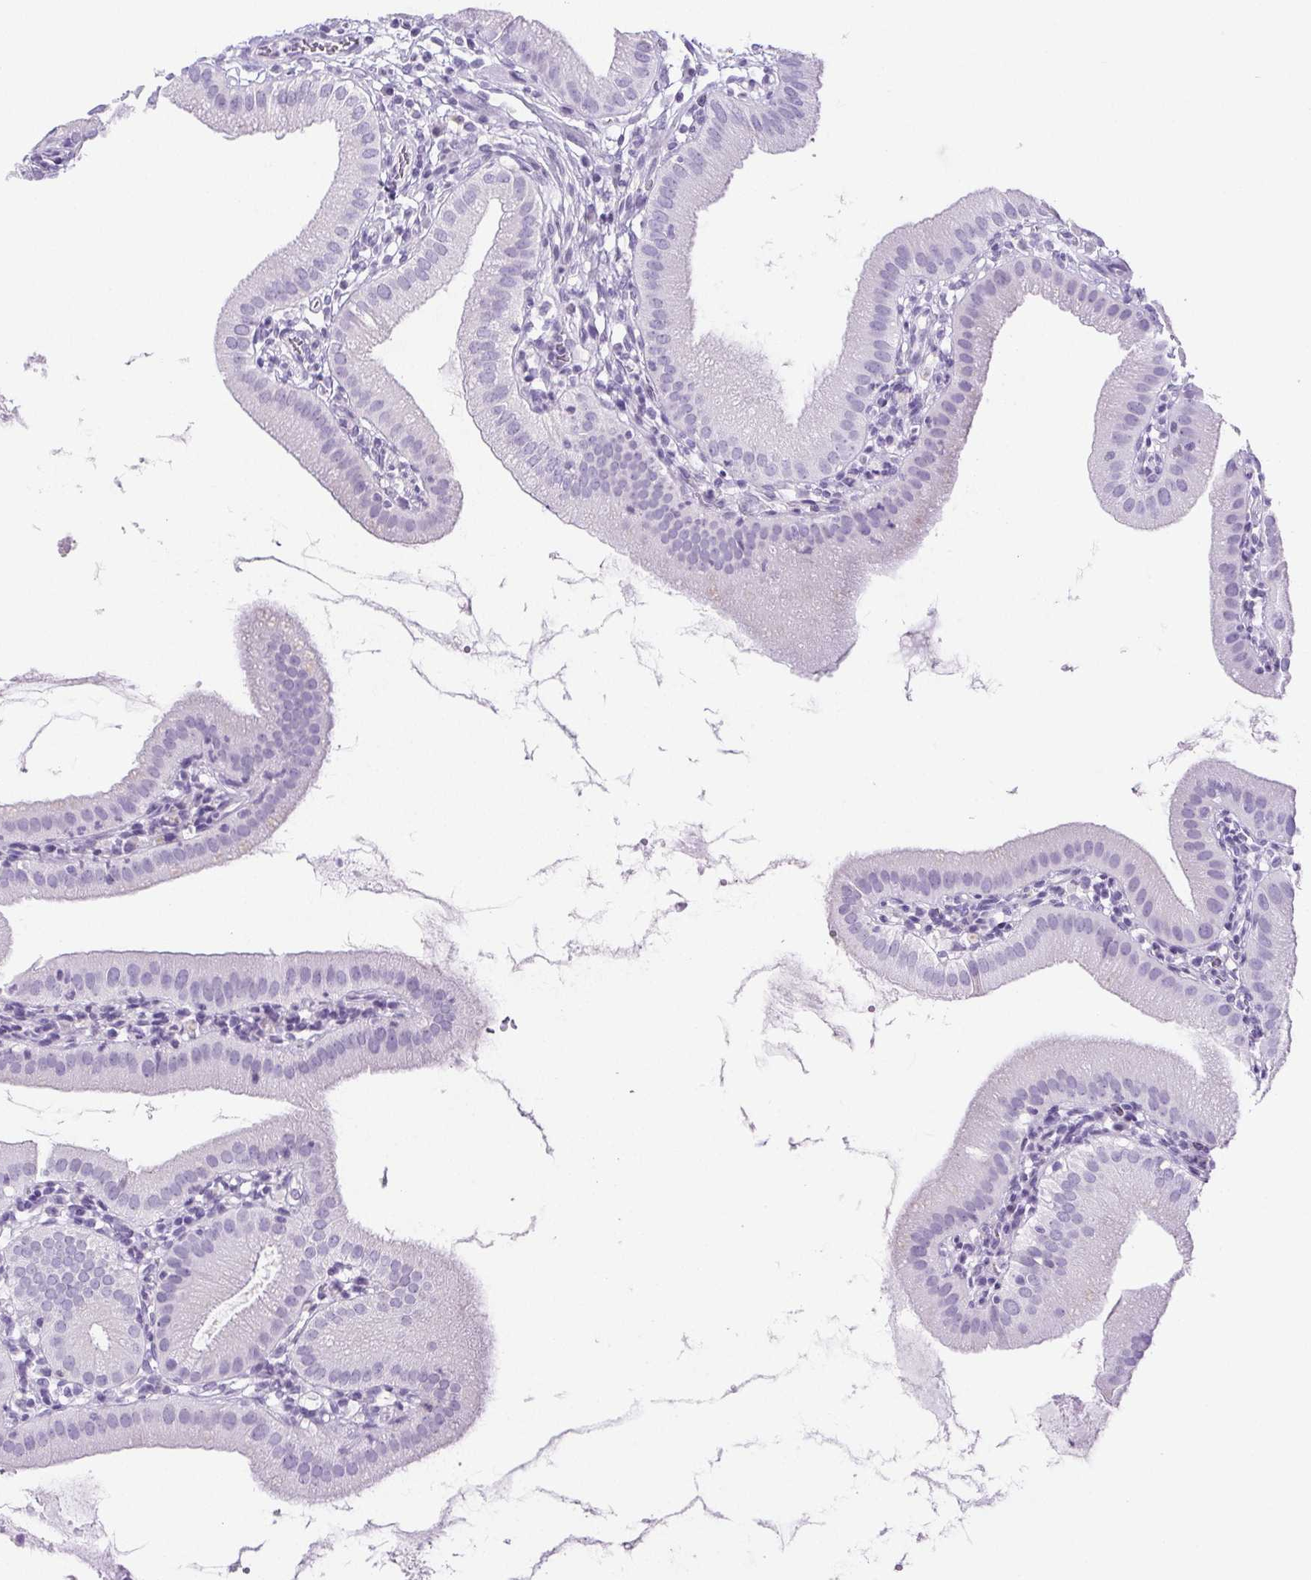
{"staining": {"intensity": "negative", "quantity": "none", "location": "none"}, "tissue": "gallbladder", "cell_type": "Glandular cells", "image_type": "normal", "snomed": [{"axis": "morphology", "description": "Normal tissue, NOS"}, {"axis": "topography", "description": "Gallbladder"}], "caption": "High power microscopy image of an immunohistochemistry image of benign gallbladder, revealing no significant expression in glandular cells. (Immunohistochemistry, brightfield microscopy, high magnification).", "gene": "HLA", "patient": {"sex": "female", "age": 65}}